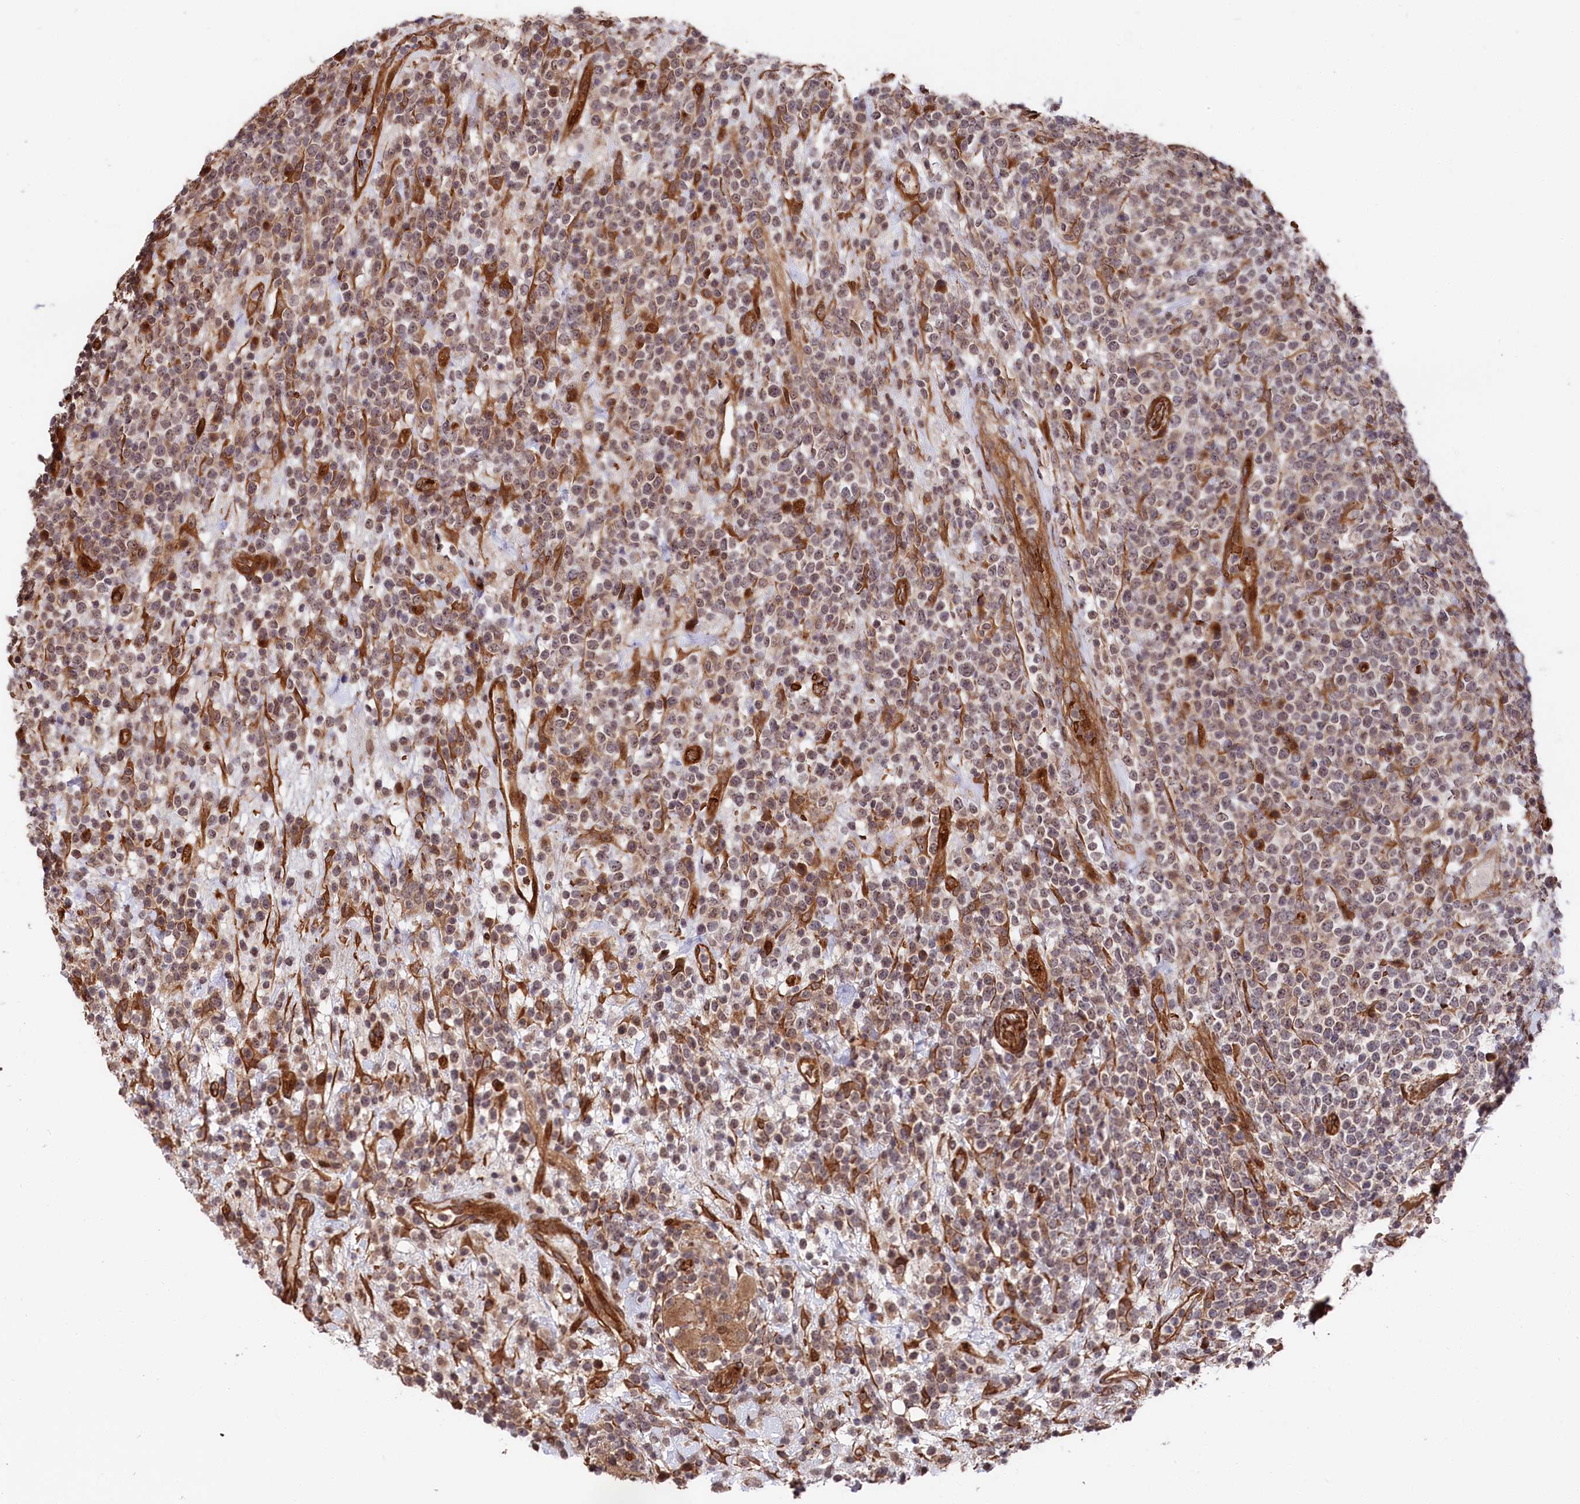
{"staining": {"intensity": "weak", "quantity": "25%-75%", "location": "cytoplasmic/membranous"}, "tissue": "lymphoma", "cell_type": "Tumor cells", "image_type": "cancer", "snomed": [{"axis": "morphology", "description": "Malignant lymphoma, non-Hodgkin's type, High grade"}, {"axis": "topography", "description": "Colon"}], "caption": "Immunohistochemical staining of human high-grade malignant lymphoma, non-Hodgkin's type displays weak cytoplasmic/membranous protein expression in approximately 25%-75% of tumor cells. The protein is stained brown, and the nuclei are stained in blue (DAB (3,3'-diaminobenzidine) IHC with brightfield microscopy, high magnification).", "gene": "TNKS1BP1", "patient": {"sex": "female", "age": 53}}